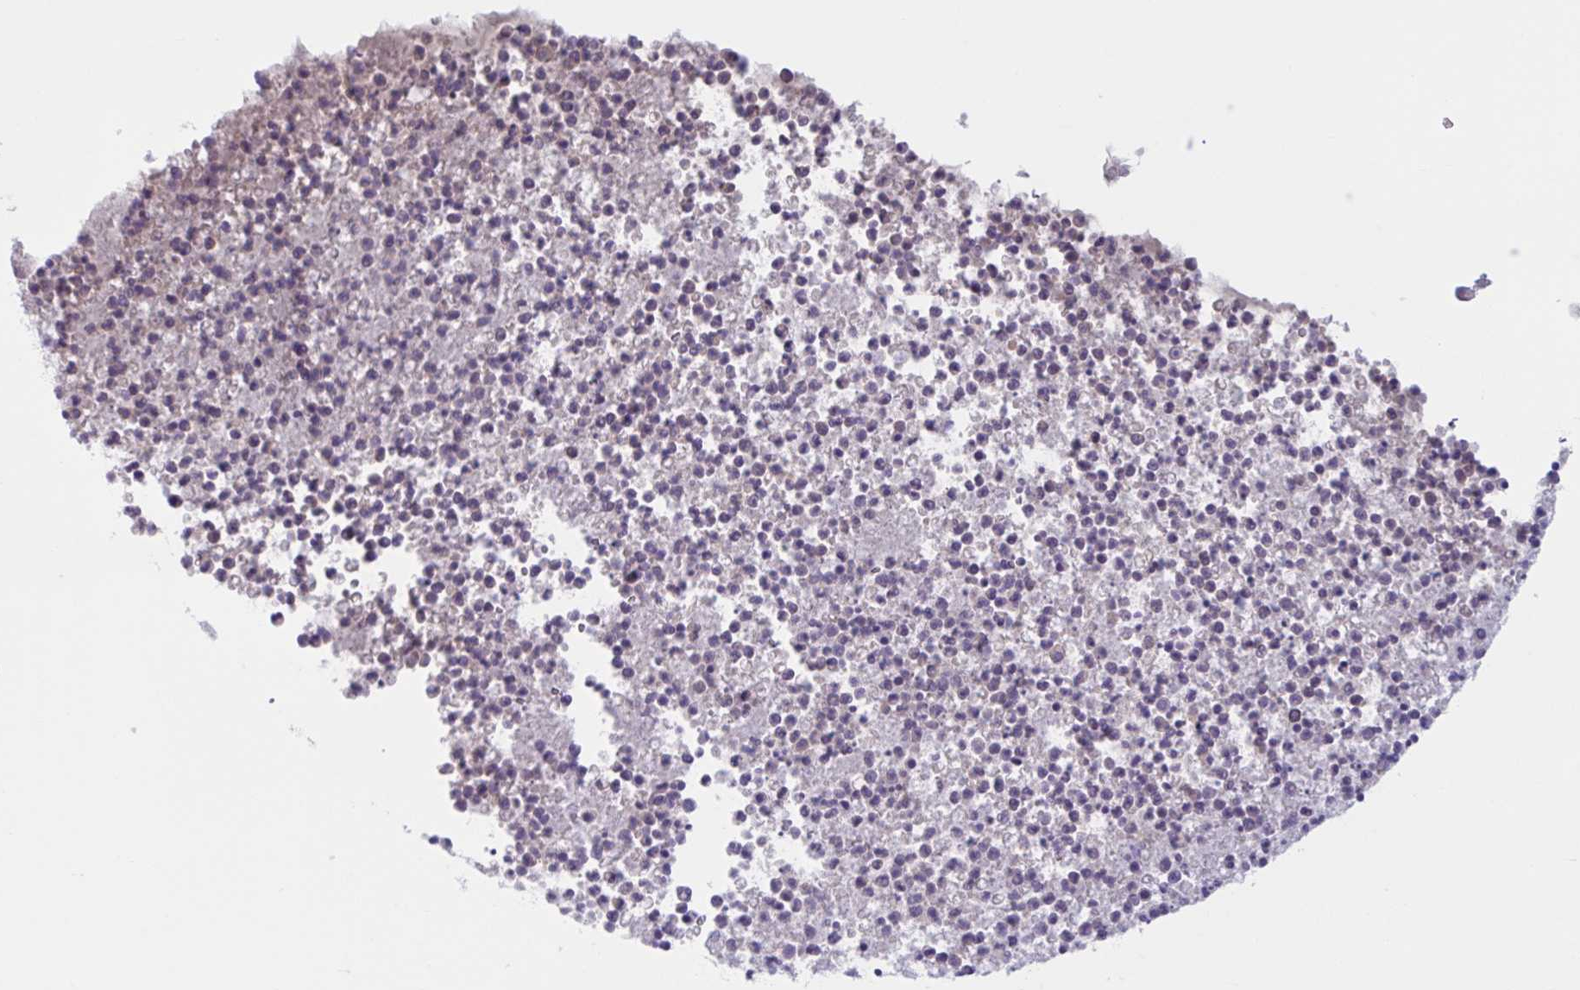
{"staining": {"intensity": "negative", "quantity": "none", "location": "none"}, "tissue": "bronchus", "cell_type": "Respiratory epithelial cells", "image_type": "normal", "snomed": [{"axis": "morphology", "description": "Normal tissue, NOS"}, {"axis": "topography", "description": "Cartilage tissue"}, {"axis": "topography", "description": "Bronchus"}], "caption": "High power microscopy image of an IHC micrograph of normal bronchus, revealing no significant positivity in respiratory epithelial cells.", "gene": "TTC7B", "patient": {"sex": "male", "age": 56}}